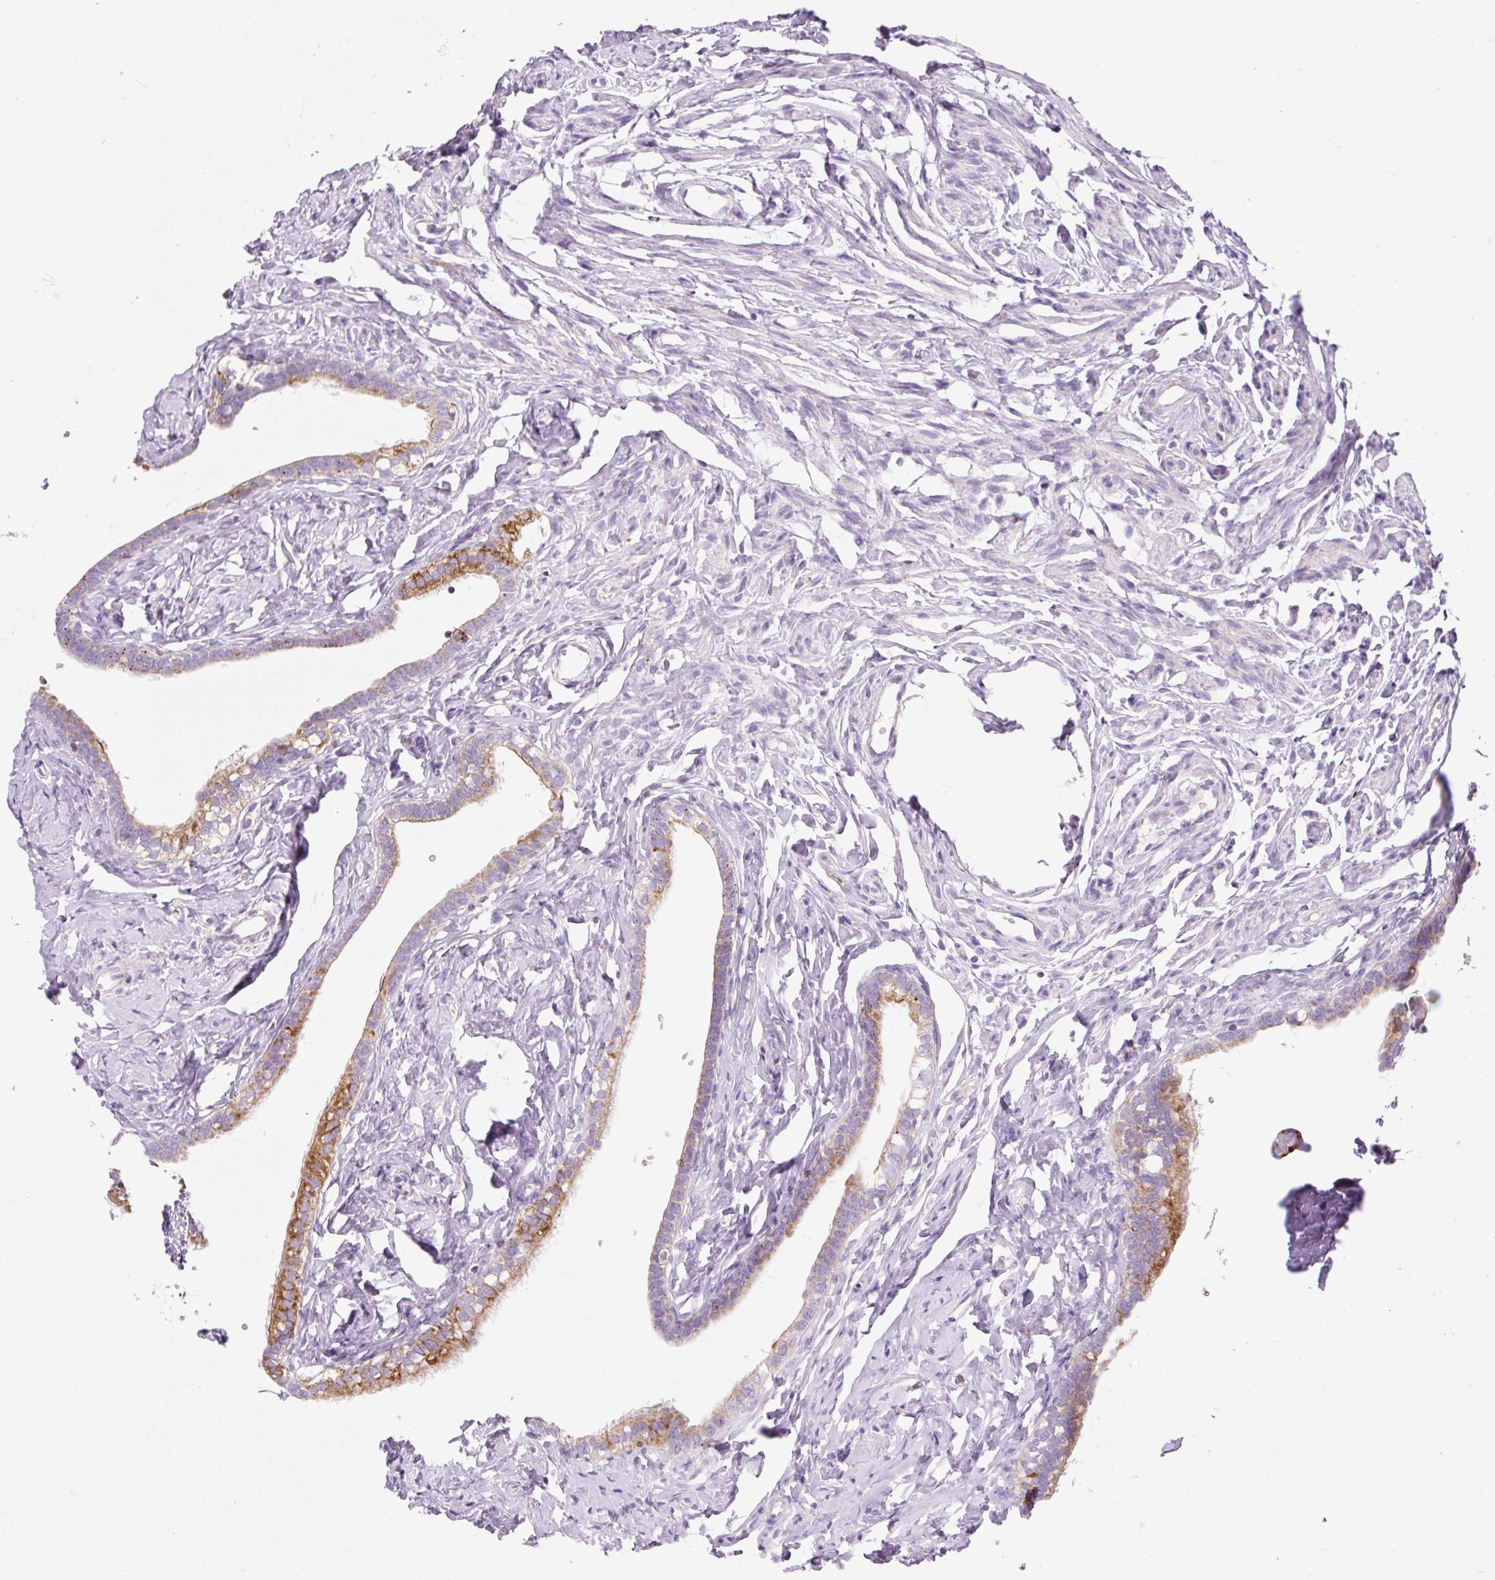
{"staining": {"intensity": "moderate", "quantity": ">75%", "location": "cytoplasmic/membranous"}, "tissue": "fallopian tube", "cell_type": "Glandular cells", "image_type": "normal", "snomed": [{"axis": "morphology", "description": "Normal tissue, NOS"}, {"axis": "topography", "description": "Fallopian tube"}], "caption": "Human fallopian tube stained with a protein marker demonstrates moderate staining in glandular cells.", "gene": "FOCAD", "patient": {"sex": "female", "age": 66}}